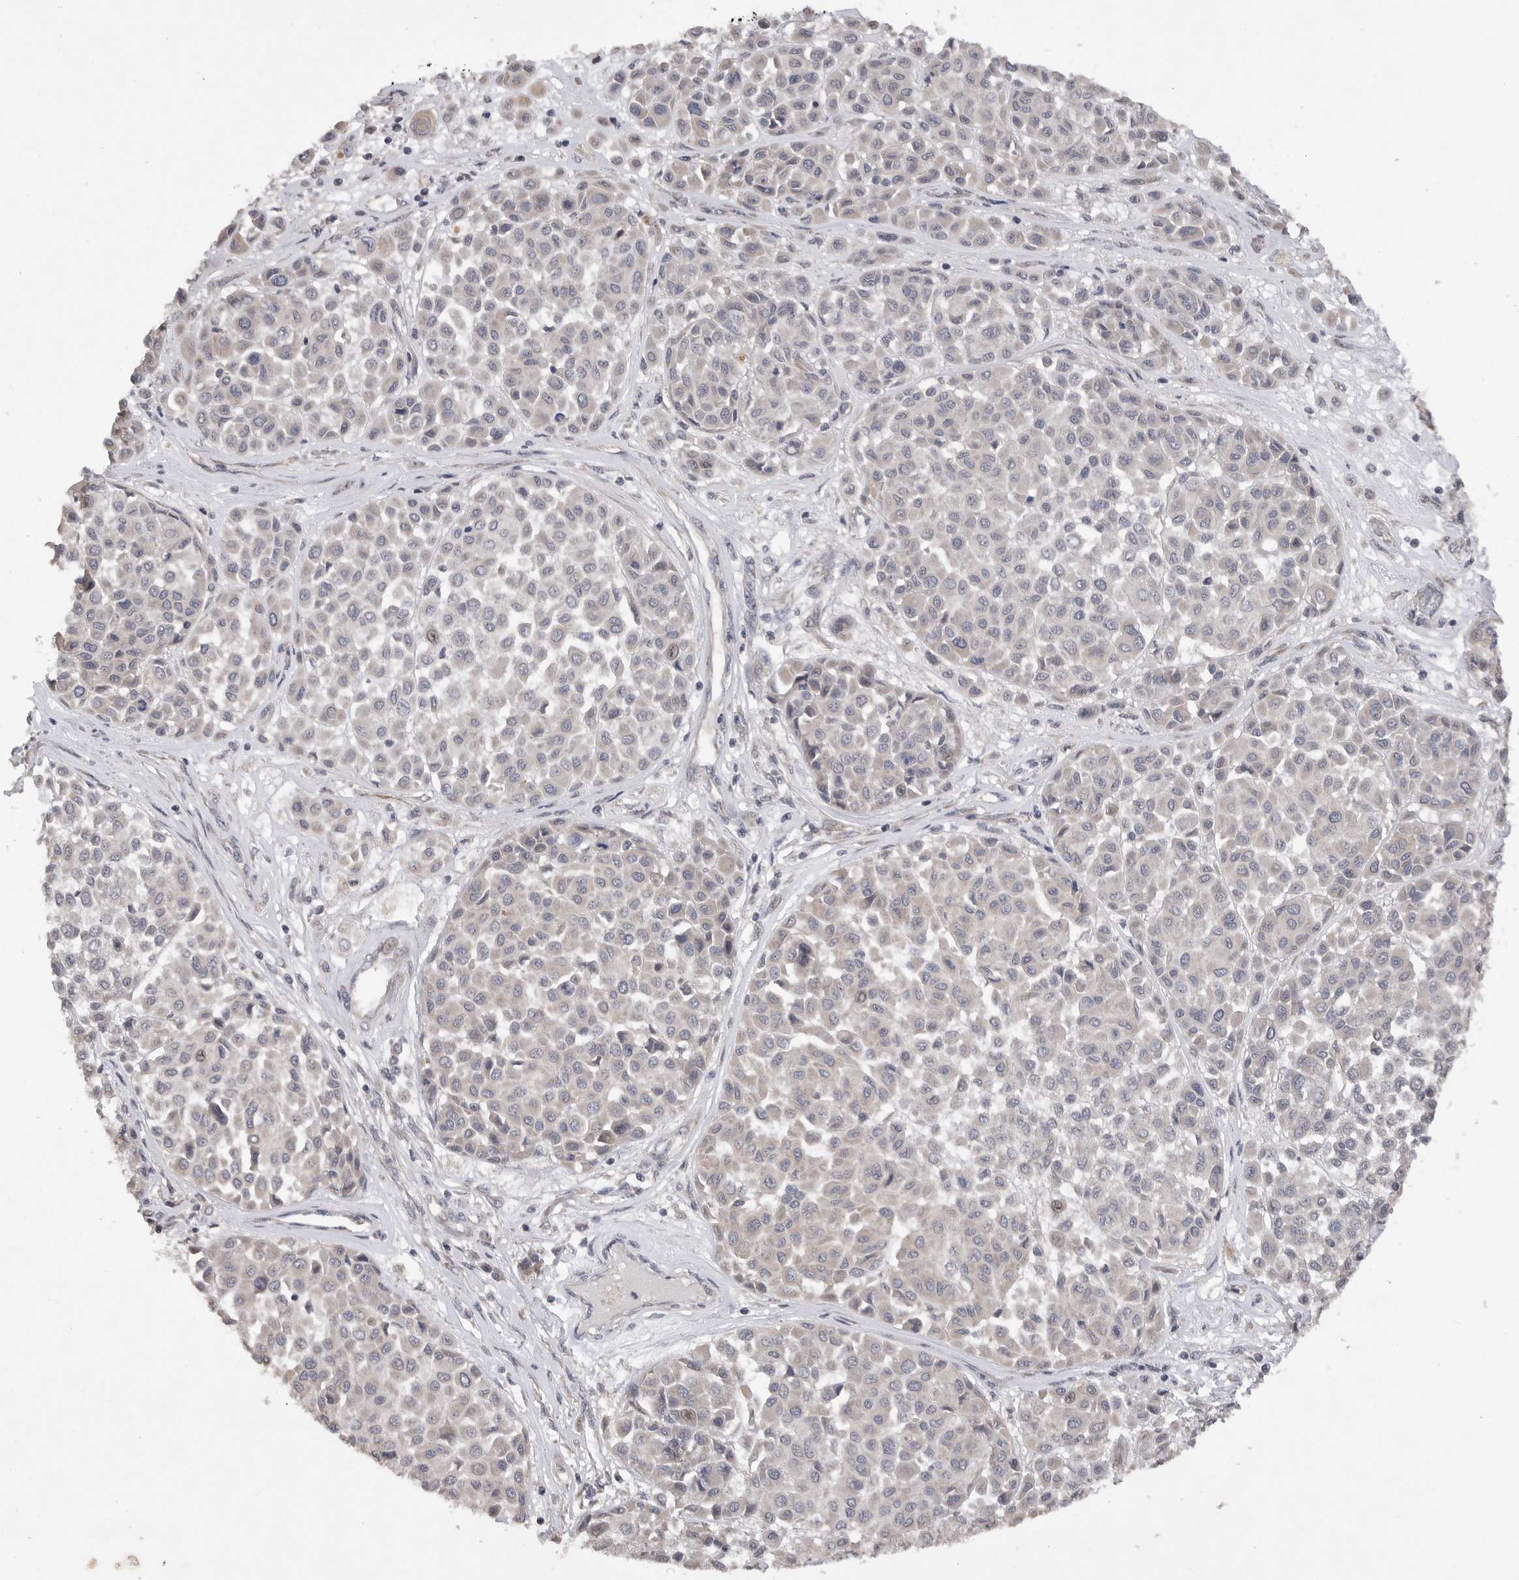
{"staining": {"intensity": "negative", "quantity": "none", "location": "none"}, "tissue": "melanoma", "cell_type": "Tumor cells", "image_type": "cancer", "snomed": [{"axis": "morphology", "description": "Malignant melanoma, Metastatic site"}, {"axis": "topography", "description": "Soft tissue"}], "caption": "A photomicrograph of human malignant melanoma (metastatic site) is negative for staining in tumor cells.", "gene": "EDEM3", "patient": {"sex": "male", "age": 41}}